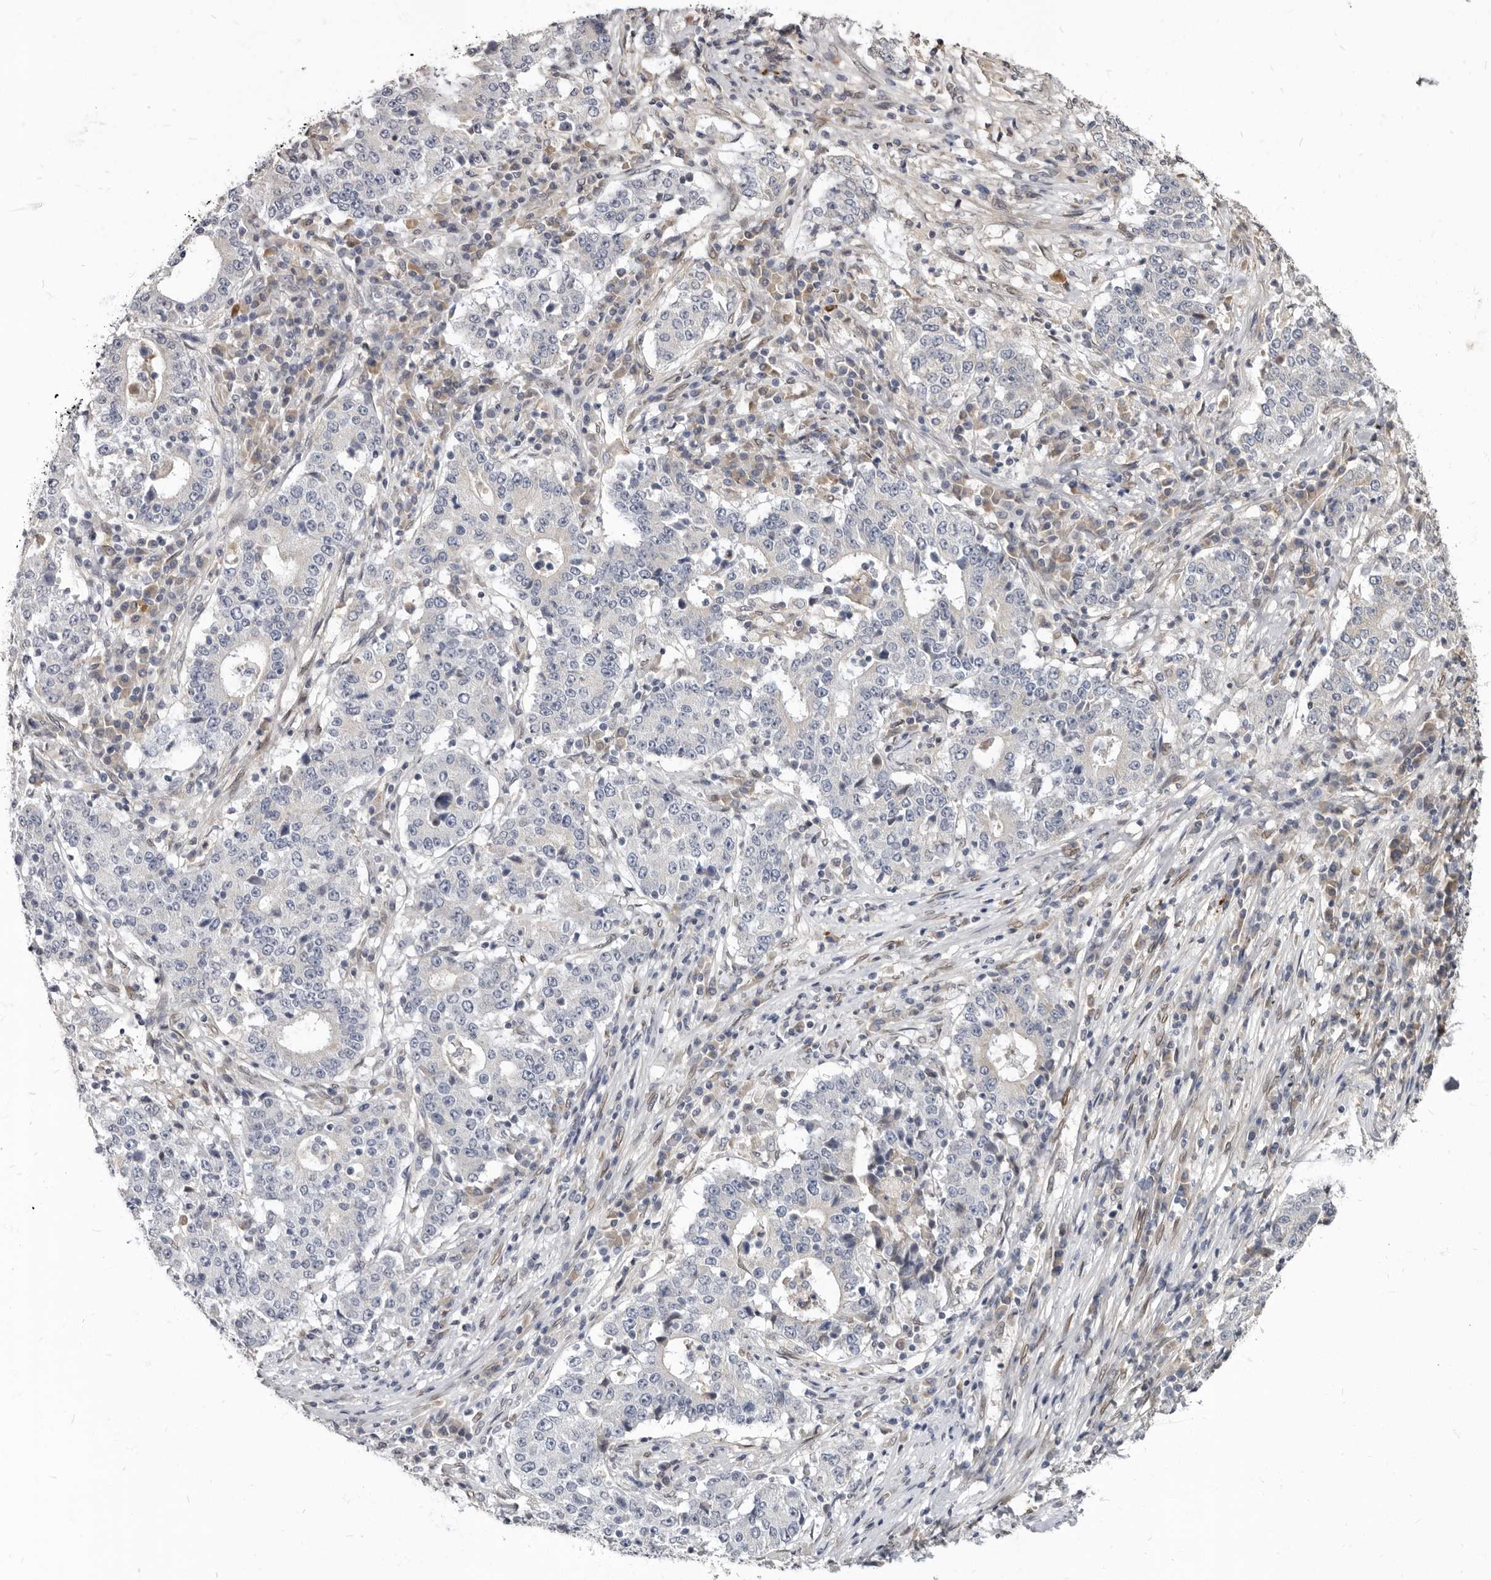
{"staining": {"intensity": "negative", "quantity": "none", "location": "none"}, "tissue": "stomach cancer", "cell_type": "Tumor cells", "image_type": "cancer", "snomed": [{"axis": "morphology", "description": "Adenocarcinoma, NOS"}, {"axis": "topography", "description": "Stomach"}], "caption": "An image of human stomach adenocarcinoma is negative for staining in tumor cells.", "gene": "MRGPRF", "patient": {"sex": "male", "age": 59}}